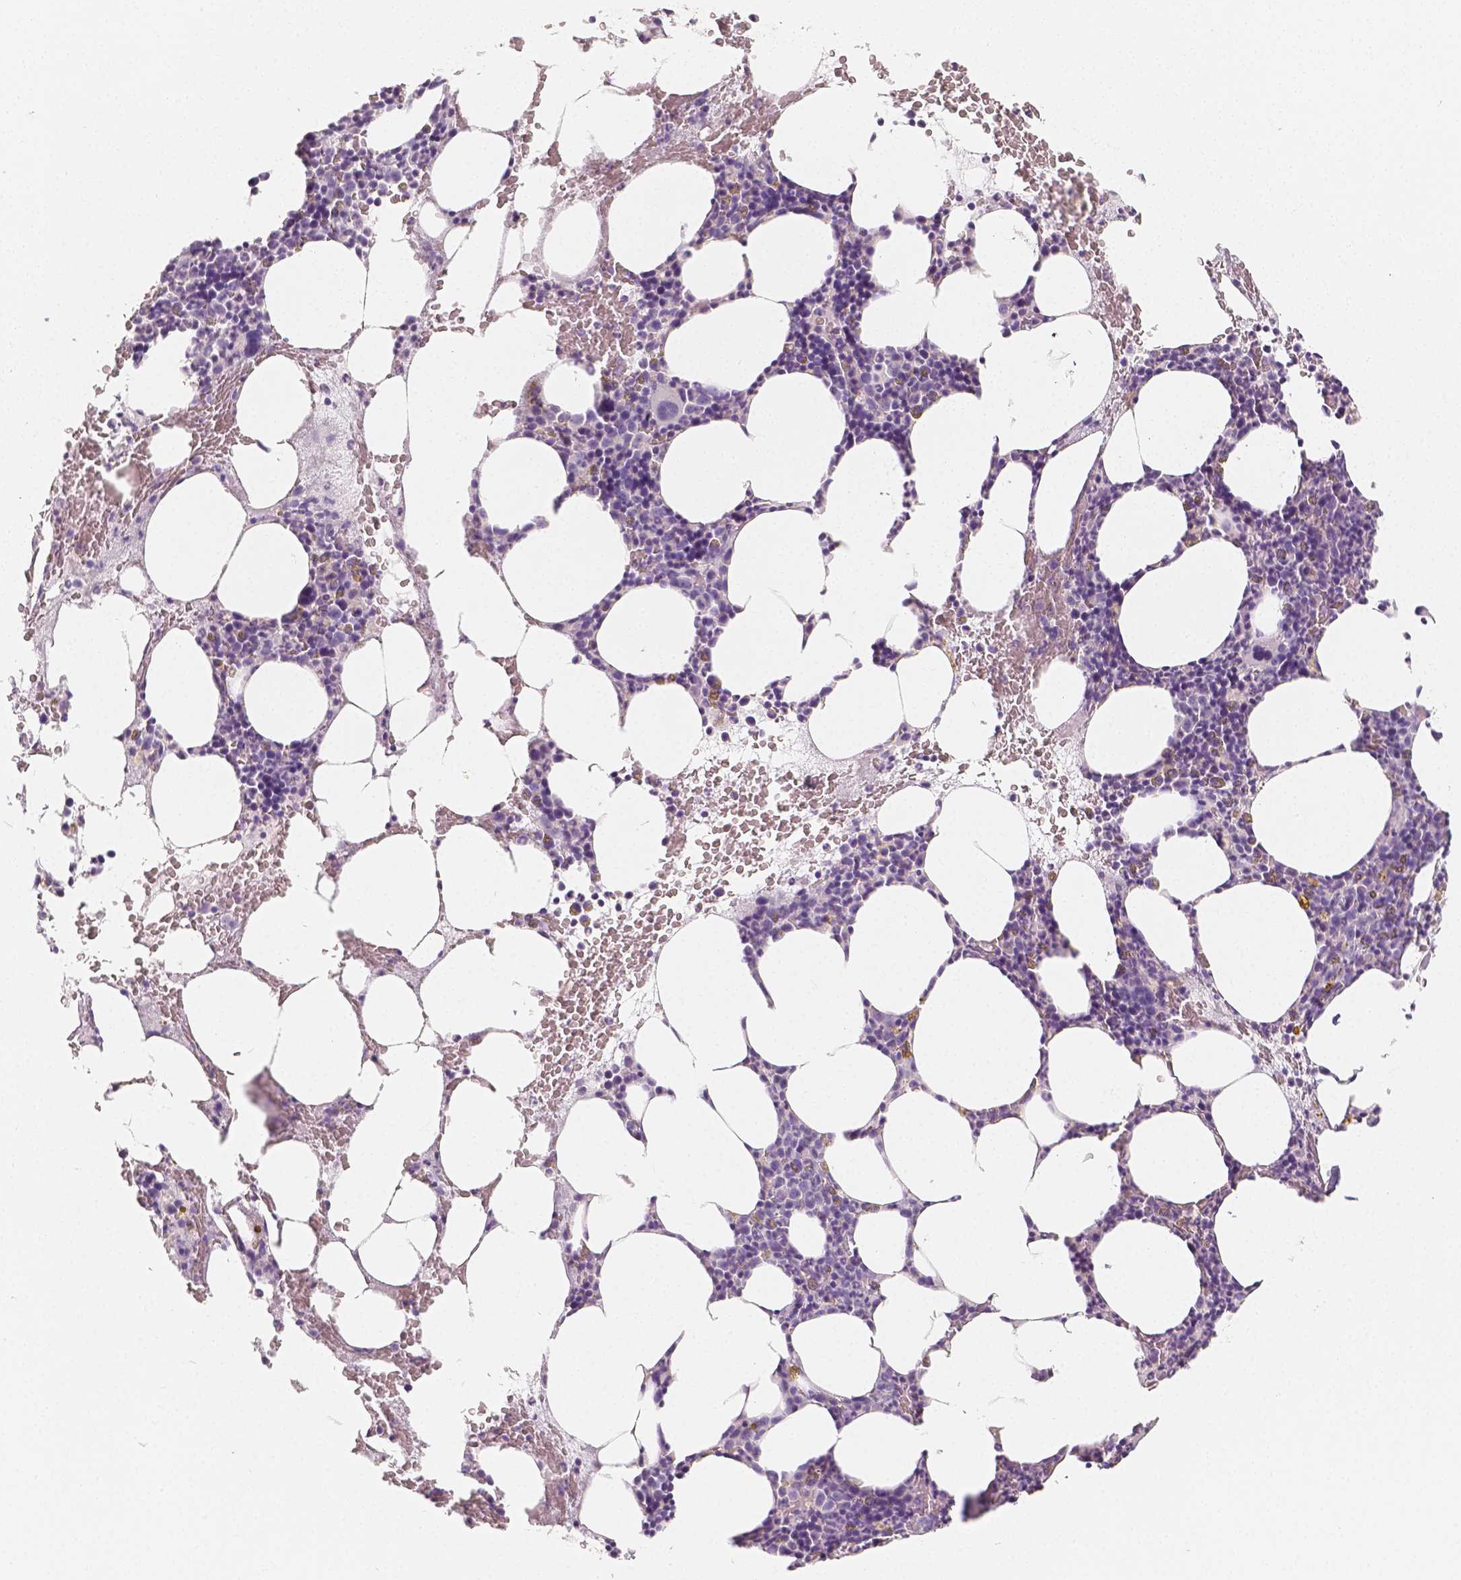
{"staining": {"intensity": "moderate", "quantity": "<25%", "location": "cytoplasmic/membranous,nuclear"}, "tissue": "bone marrow", "cell_type": "Hematopoietic cells", "image_type": "normal", "snomed": [{"axis": "morphology", "description": "Normal tissue, NOS"}, {"axis": "topography", "description": "Bone marrow"}], "caption": "DAB (3,3'-diaminobenzidine) immunohistochemical staining of normal bone marrow exhibits moderate cytoplasmic/membranous,nuclear protein positivity in about <25% of hematopoietic cells. The staining is performed using DAB brown chromogen to label protein expression. The nuclei are counter-stained blue using hematoxylin.", "gene": "NECAB2", "patient": {"sex": "male", "age": 89}}